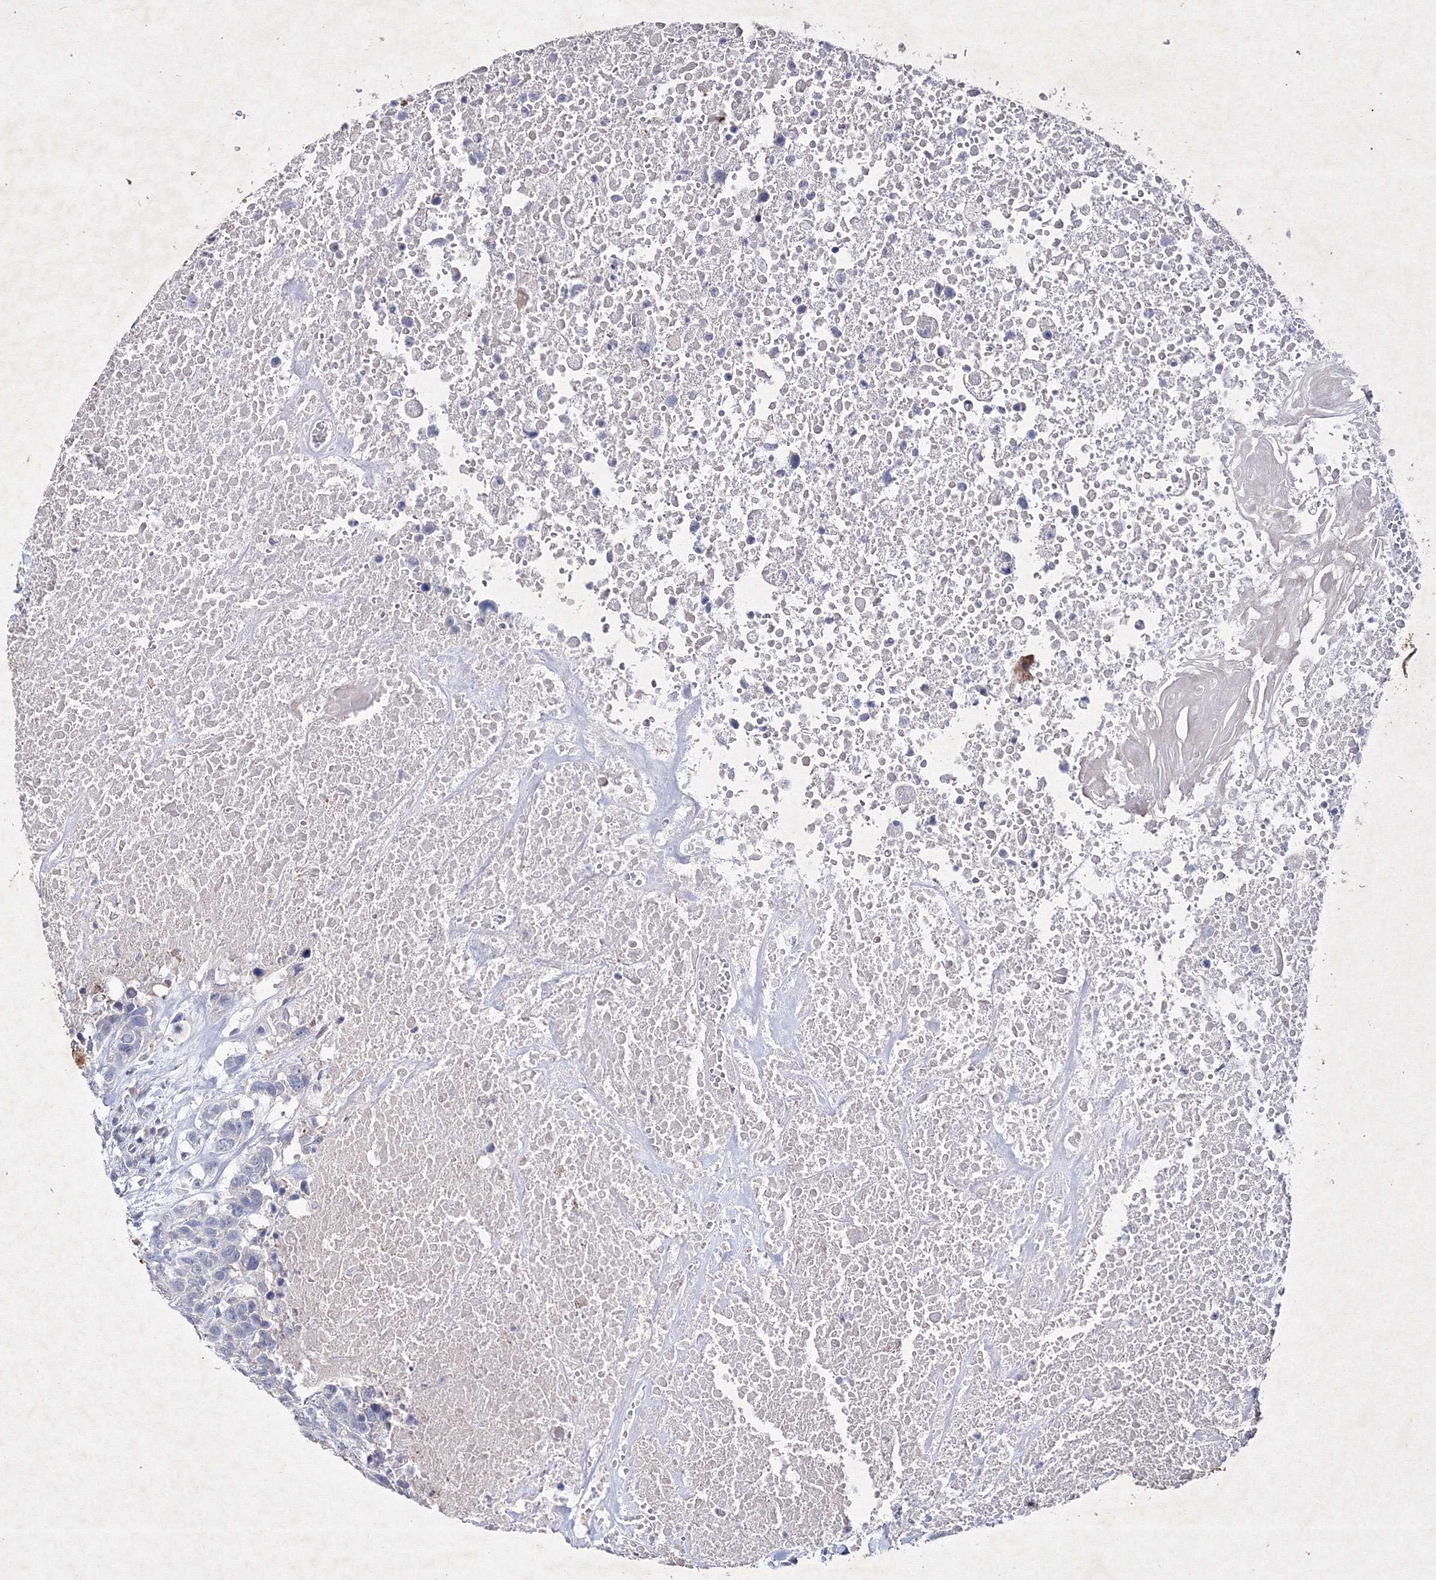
{"staining": {"intensity": "negative", "quantity": "none", "location": "none"}, "tissue": "head and neck cancer", "cell_type": "Tumor cells", "image_type": "cancer", "snomed": [{"axis": "morphology", "description": "Squamous cell carcinoma, NOS"}, {"axis": "topography", "description": "Head-Neck"}], "caption": "Protein analysis of head and neck cancer demonstrates no significant positivity in tumor cells.", "gene": "SMIM29", "patient": {"sex": "male", "age": 66}}